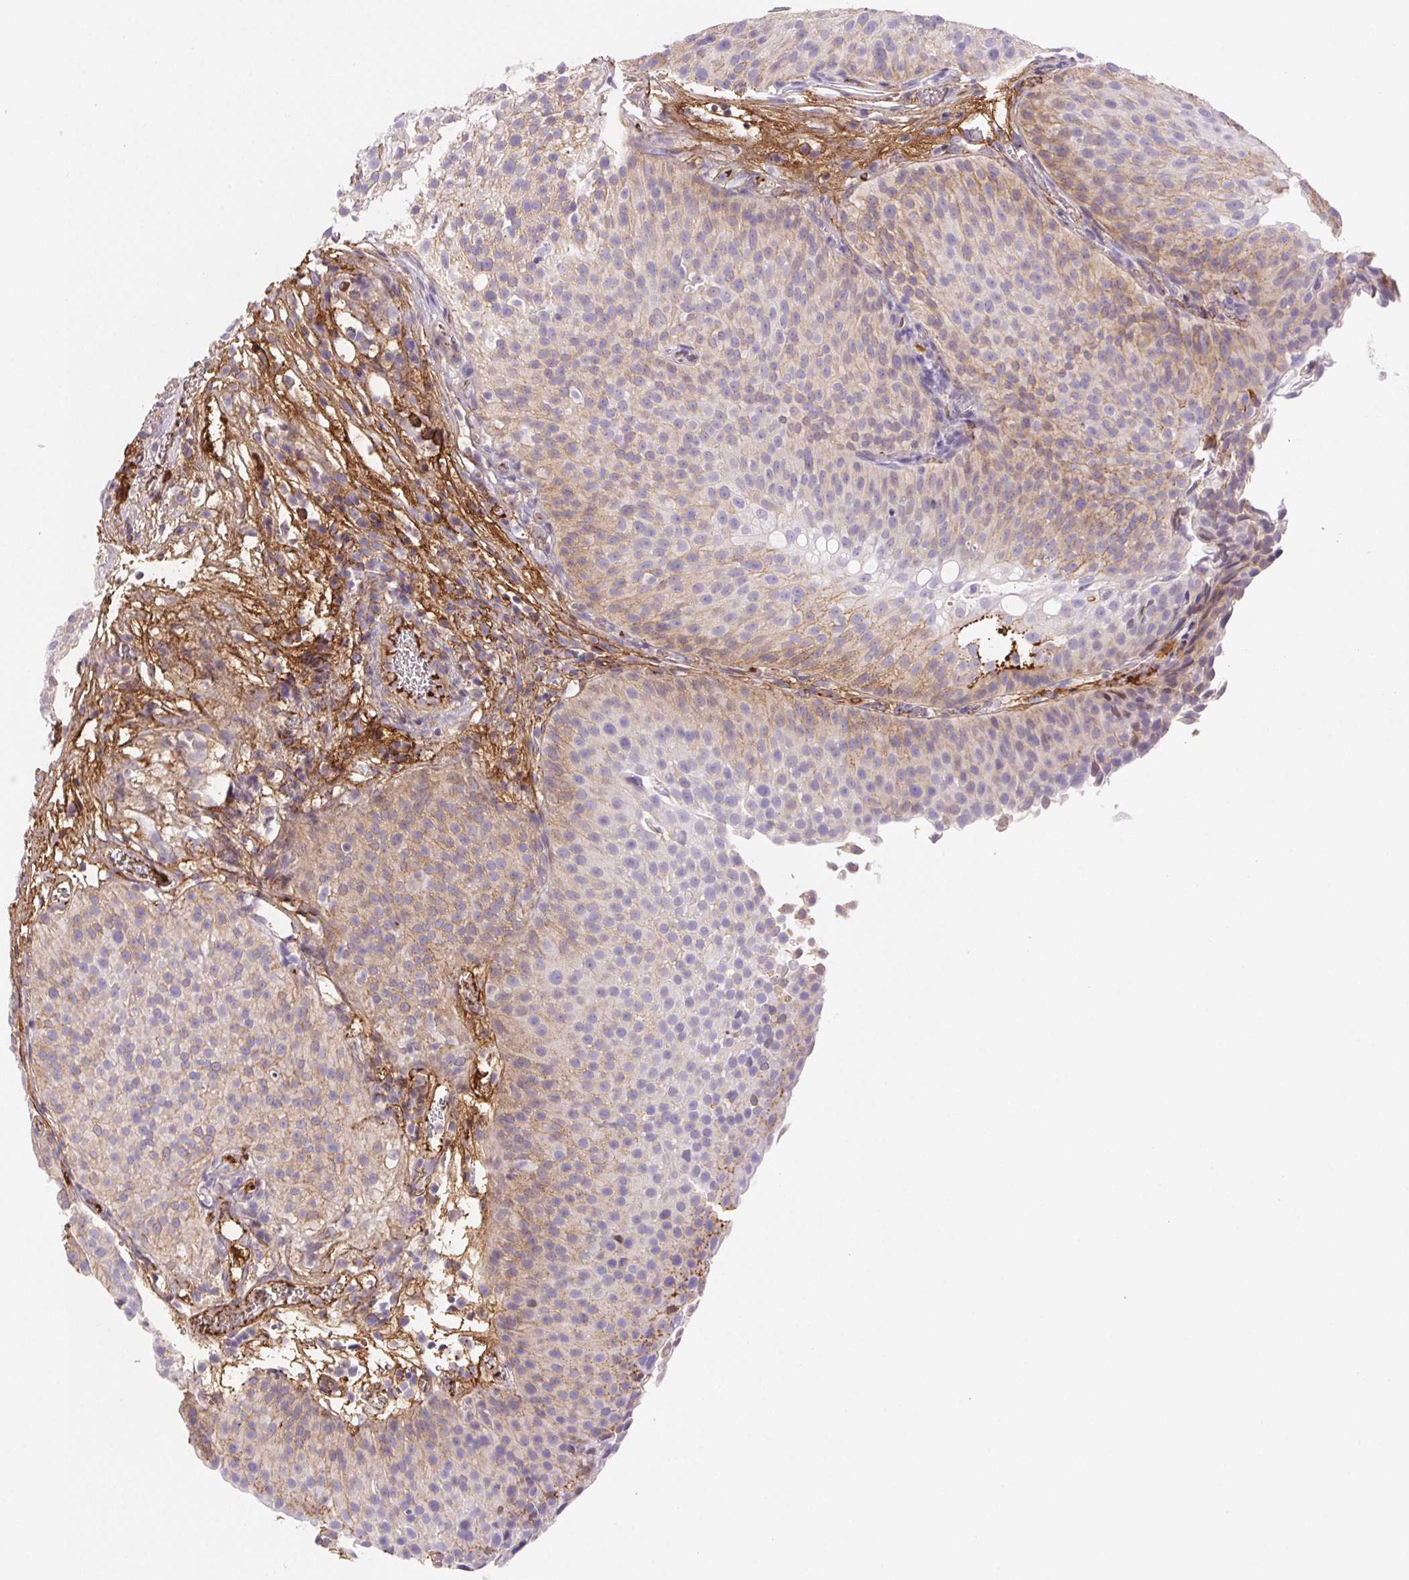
{"staining": {"intensity": "weak", "quantity": "25%-75%", "location": "cytoplasmic/membranous"}, "tissue": "urothelial cancer", "cell_type": "Tumor cells", "image_type": "cancer", "snomed": [{"axis": "morphology", "description": "Urothelial carcinoma, Low grade"}, {"axis": "topography", "description": "Urinary bladder"}], "caption": "Weak cytoplasmic/membranous protein positivity is present in about 25%-75% of tumor cells in urothelial cancer.", "gene": "FGA", "patient": {"sex": "male", "age": 80}}